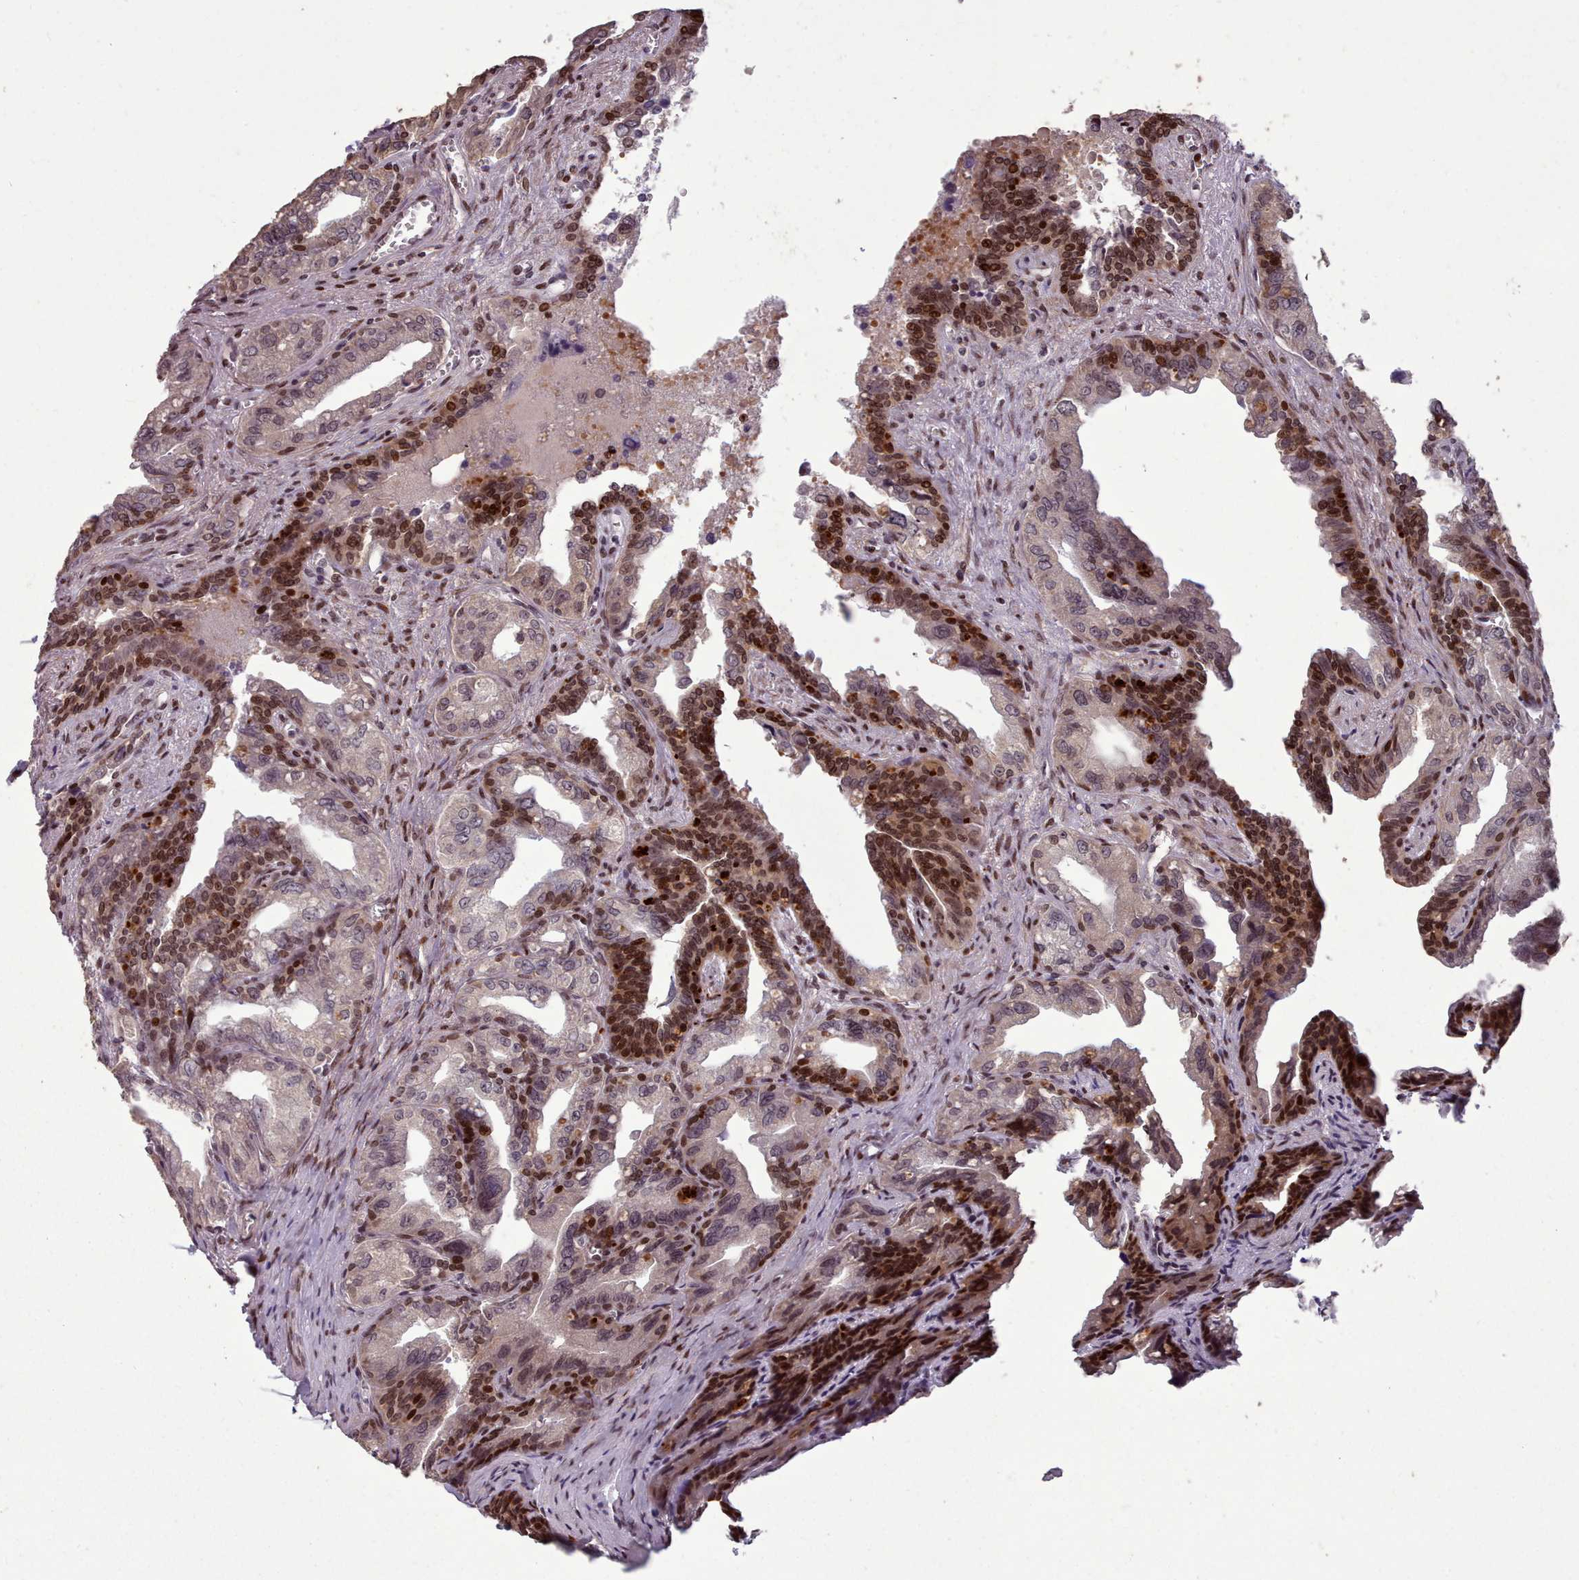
{"staining": {"intensity": "moderate", "quantity": "25%-75%", "location": "cytoplasmic/membranous,nuclear"}, "tissue": "seminal vesicle", "cell_type": "Glandular cells", "image_type": "normal", "snomed": [{"axis": "morphology", "description": "Normal tissue, NOS"}, {"axis": "topography", "description": "Seminal veicle"}], "caption": "Immunohistochemistry (DAB) staining of benign seminal vesicle exhibits moderate cytoplasmic/membranous,nuclear protein expression in approximately 25%-75% of glandular cells. (brown staining indicates protein expression, while blue staining denotes nuclei).", "gene": "ENSA", "patient": {"sex": "male", "age": 67}}